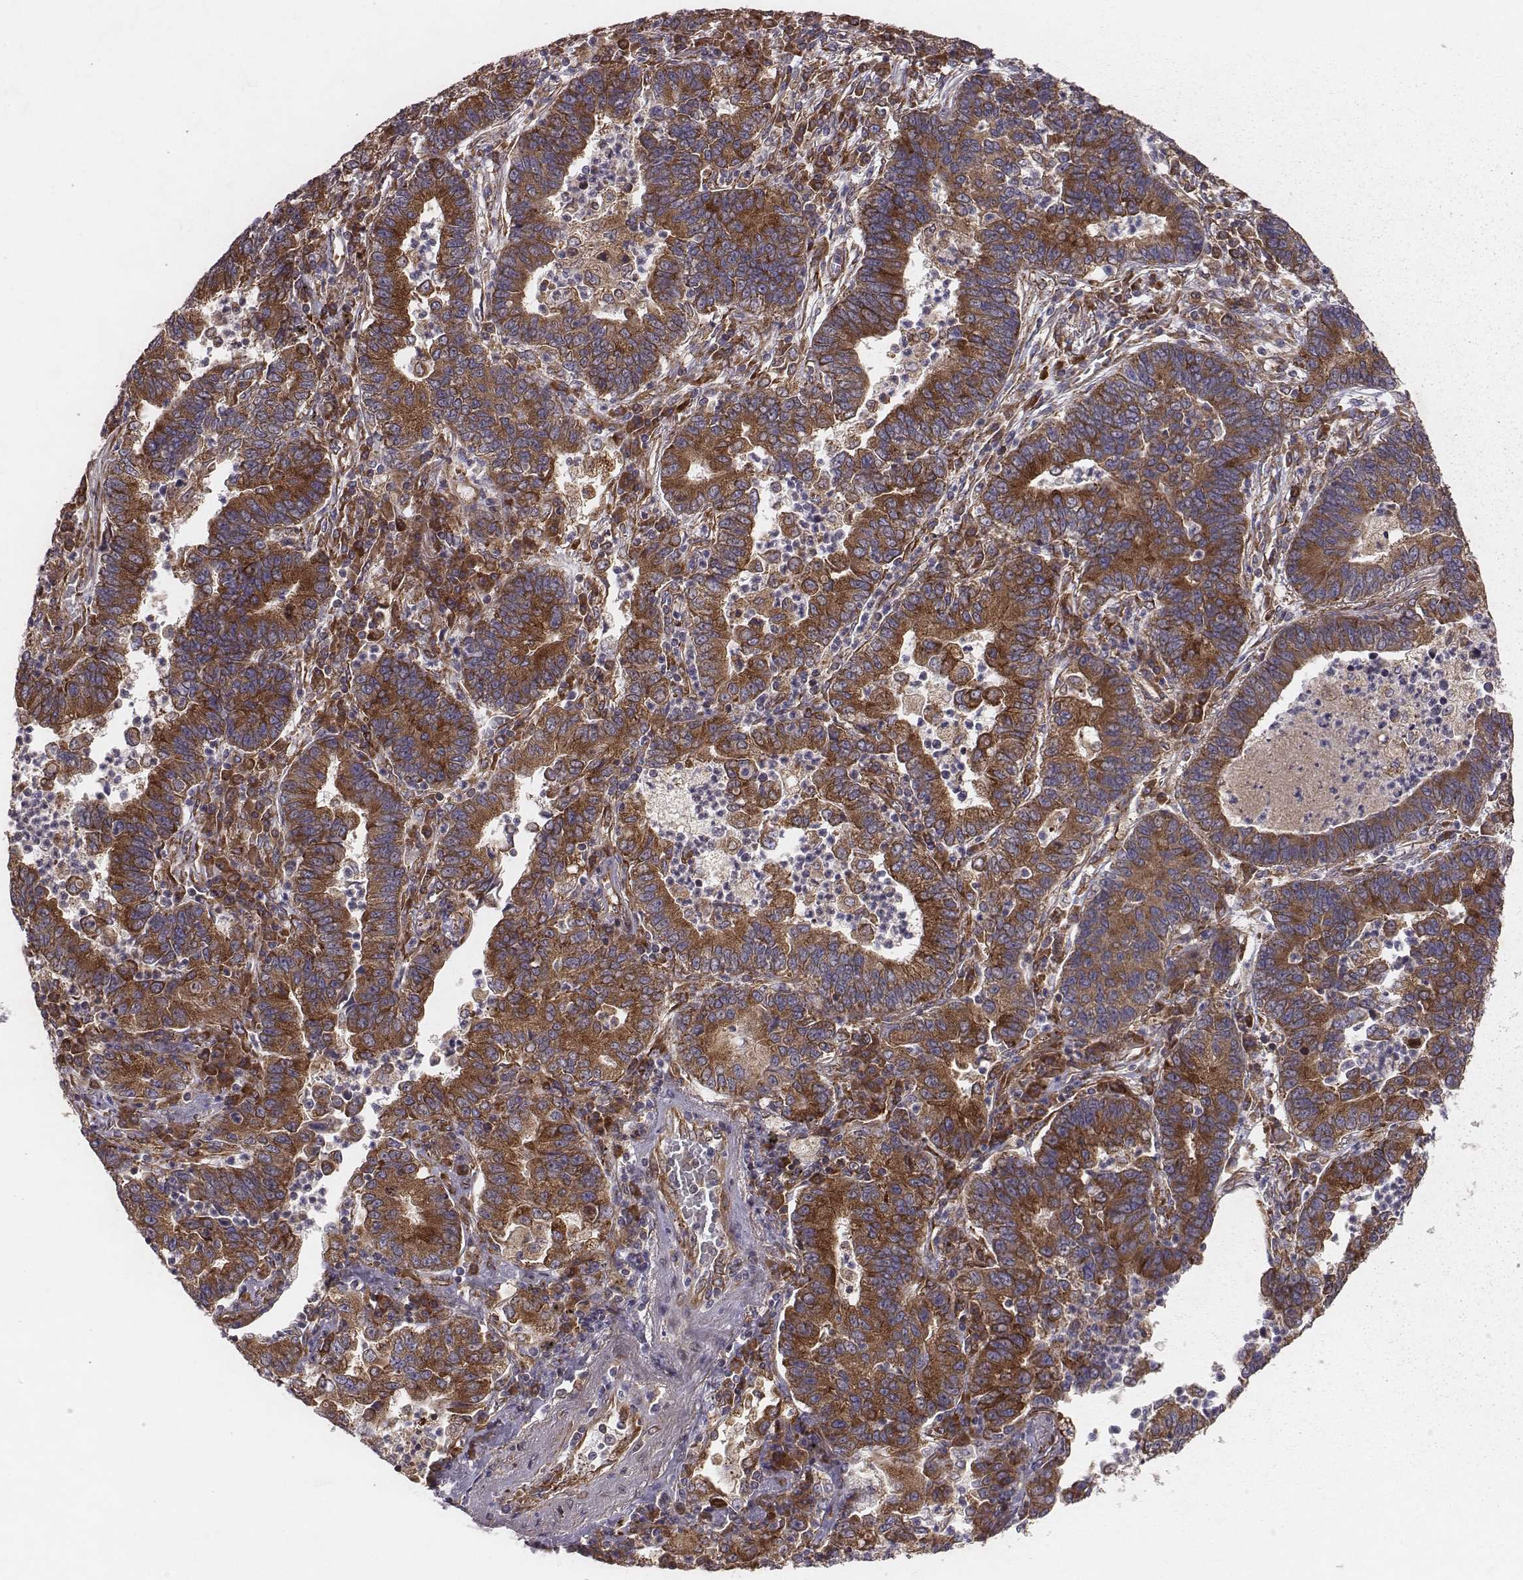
{"staining": {"intensity": "moderate", "quantity": ">75%", "location": "cytoplasmic/membranous"}, "tissue": "lung cancer", "cell_type": "Tumor cells", "image_type": "cancer", "snomed": [{"axis": "morphology", "description": "Adenocarcinoma, NOS"}, {"axis": "topography", "description": "Lung"}], "caption": "Immunohistochemical staining of lung cancer (adenocarcinoma) shows medium levels of moderate cytoplasmic/membranous expression in approximately >75% of tumor cells. (brown staining indicates protein expression, while blue staining denotes nuclei).", "gene": "TXLNA", "patient": {"sex": "female", "age": 57}}